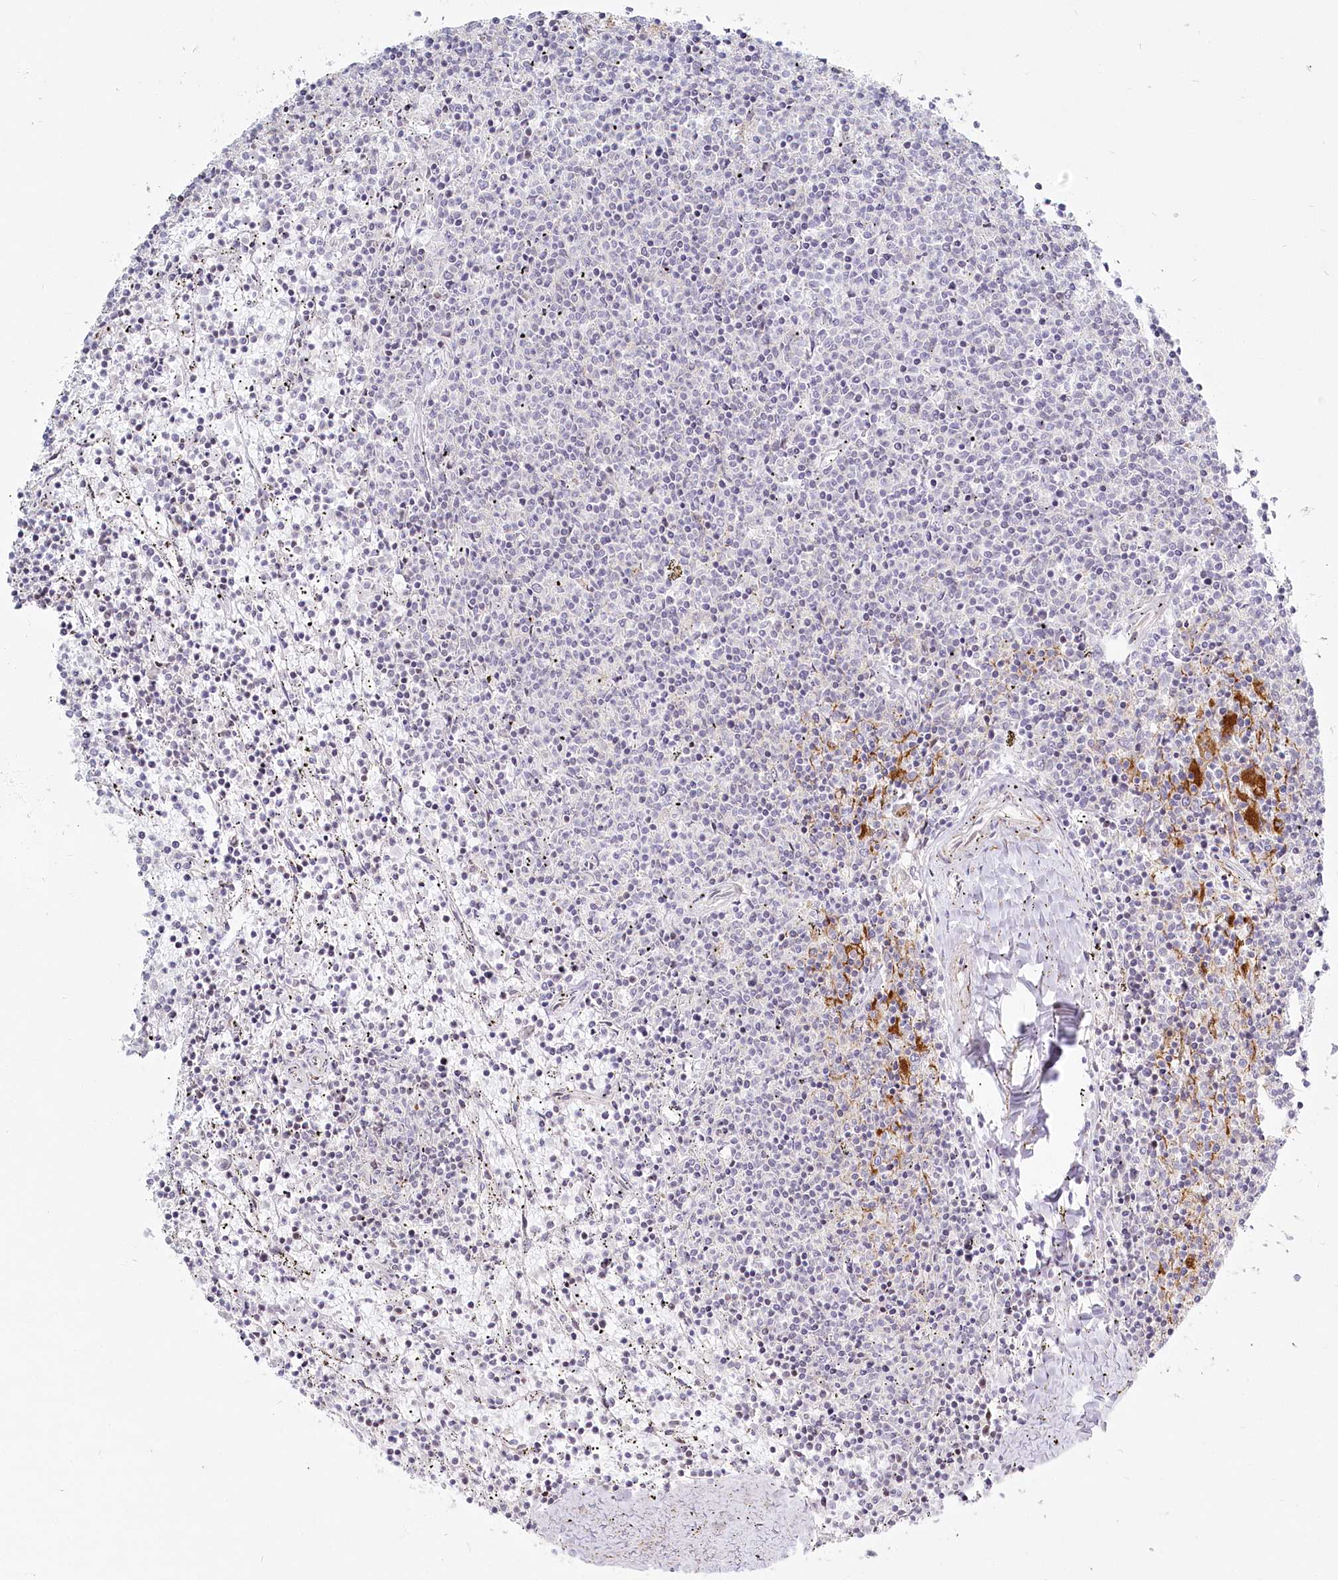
{"staining": {"intensity": "negative", "quantity": "none", "location": "none"}, "tissue": "lymphoma", "cell_type": "Tumor cells", "image_type": "cancer", "snomed": [{"axis": "morphology", "description": "Malignant lymphoma, non-Hodgkin's type, Low grade"}, {"axis": "topography", "description": "Spleen"}], "caption": "An immunohistochemistry micrograph of low-grade malignant lymphoma, non-Hodgkin's type is shown. There is no staining in tumor cells of low-grade malignant lymphoma, non-Hodgkin's type.", "gene": "SPINK13", "patient": {"sex": "female", "age": 50}}